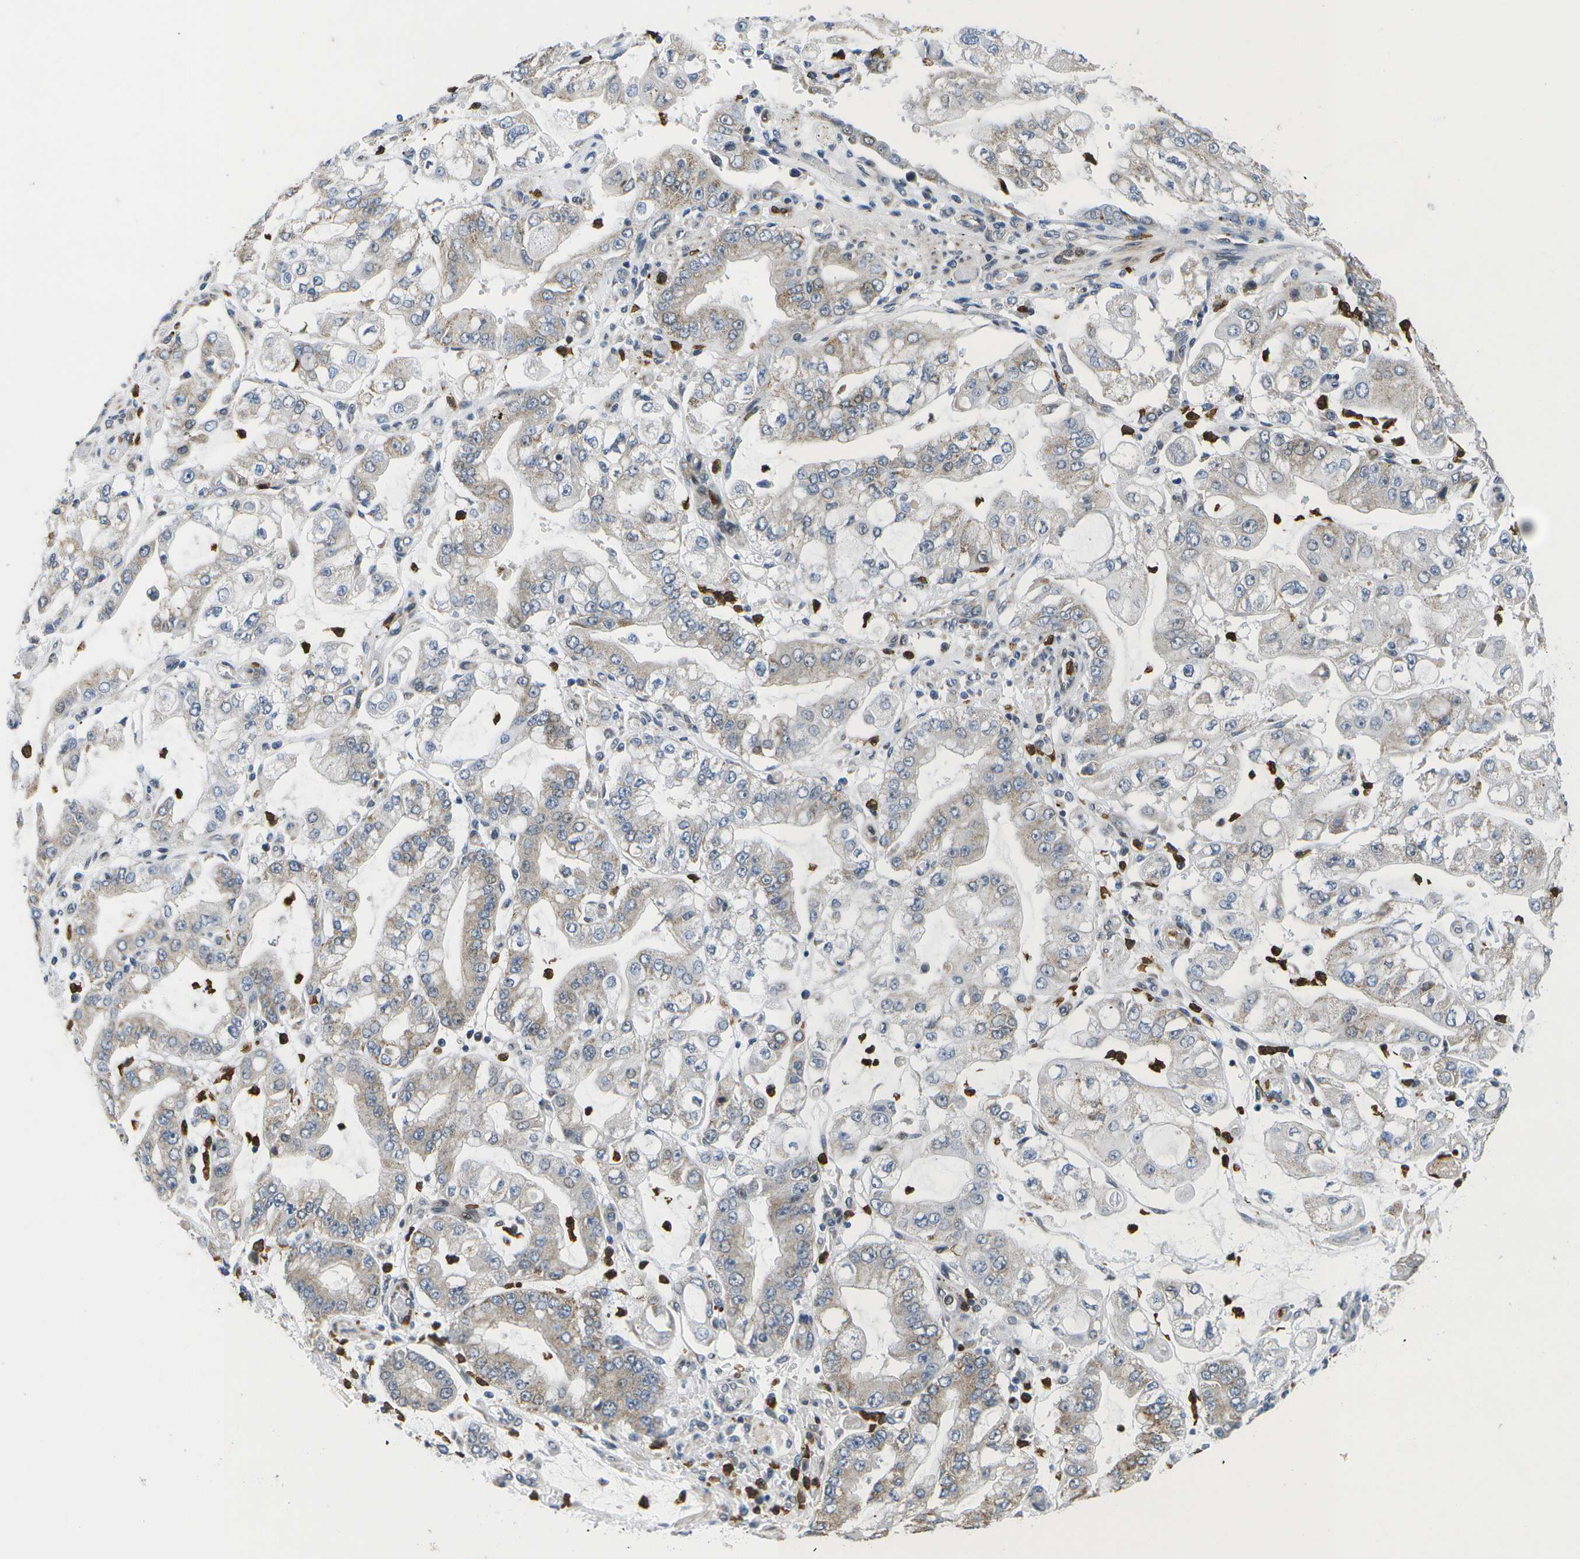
{"staining": {"intensity": "weak", "quantity": "<25%", "location": "cytoplasmic/membranous"}, "tissue": "stomach cancer", "cell_type": "Tumor cells", "image_type": "cancer", "snomed": [{"axis": "morphology", "description": "Adenocarcinoma, NOS"}, {"axis": "topography", "description": "Stomach"}], "caption": "Tumor cells show no significant protein staining in stomach cancer (adenocarcinoma).", "gene": "GALNT15", "patient": {"sex": "male", "age": 76}}